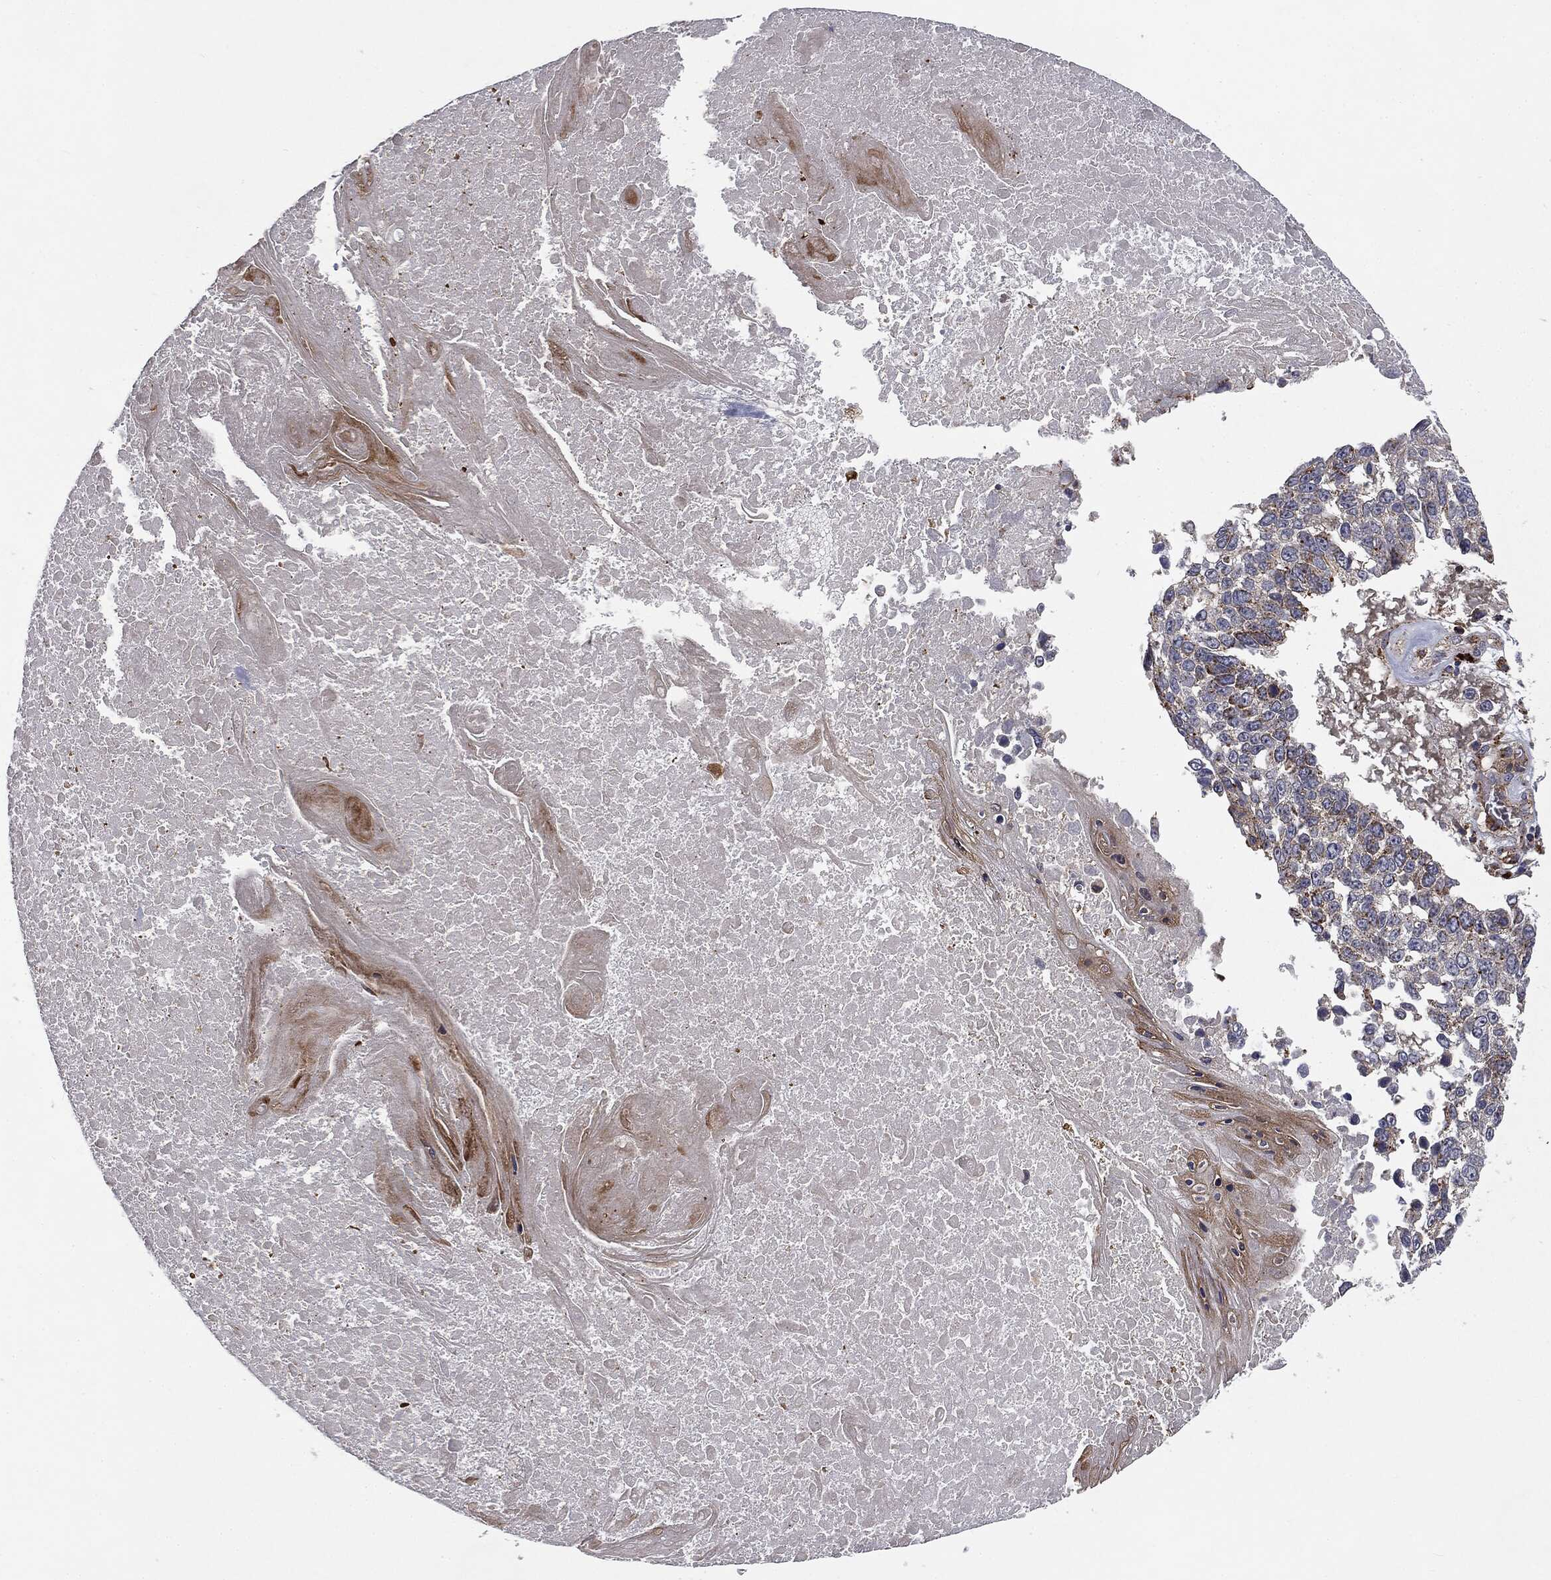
{"staining": {"intensity": "moderate", "quantity": "<25%", "location": "cytoplasmic/membranous"}, "tissue": "lung cancer", "cell_type": "Tumor cells", "image_type": "cancer", "snomed": [{"axis": "morphology", "description": "Squamous cell carcinoma, NOS"}, {"axis": "topography", "description": "Lung"}], "caption": "Protein expression analysis of human lung cancer (squamous cell carcinoma) reveals moderate cytoplasmic/membranous expression in about <25% of tumor cells. The staining was performed using DAB (3,3'-diaminobenzidine) to visualize the protein expression in brown, while the nuclei were stained in blue with hematoxylin (Magnification: 20x).", "gene": "CTSA", "patient": {"sex": "male", "age": 82}}